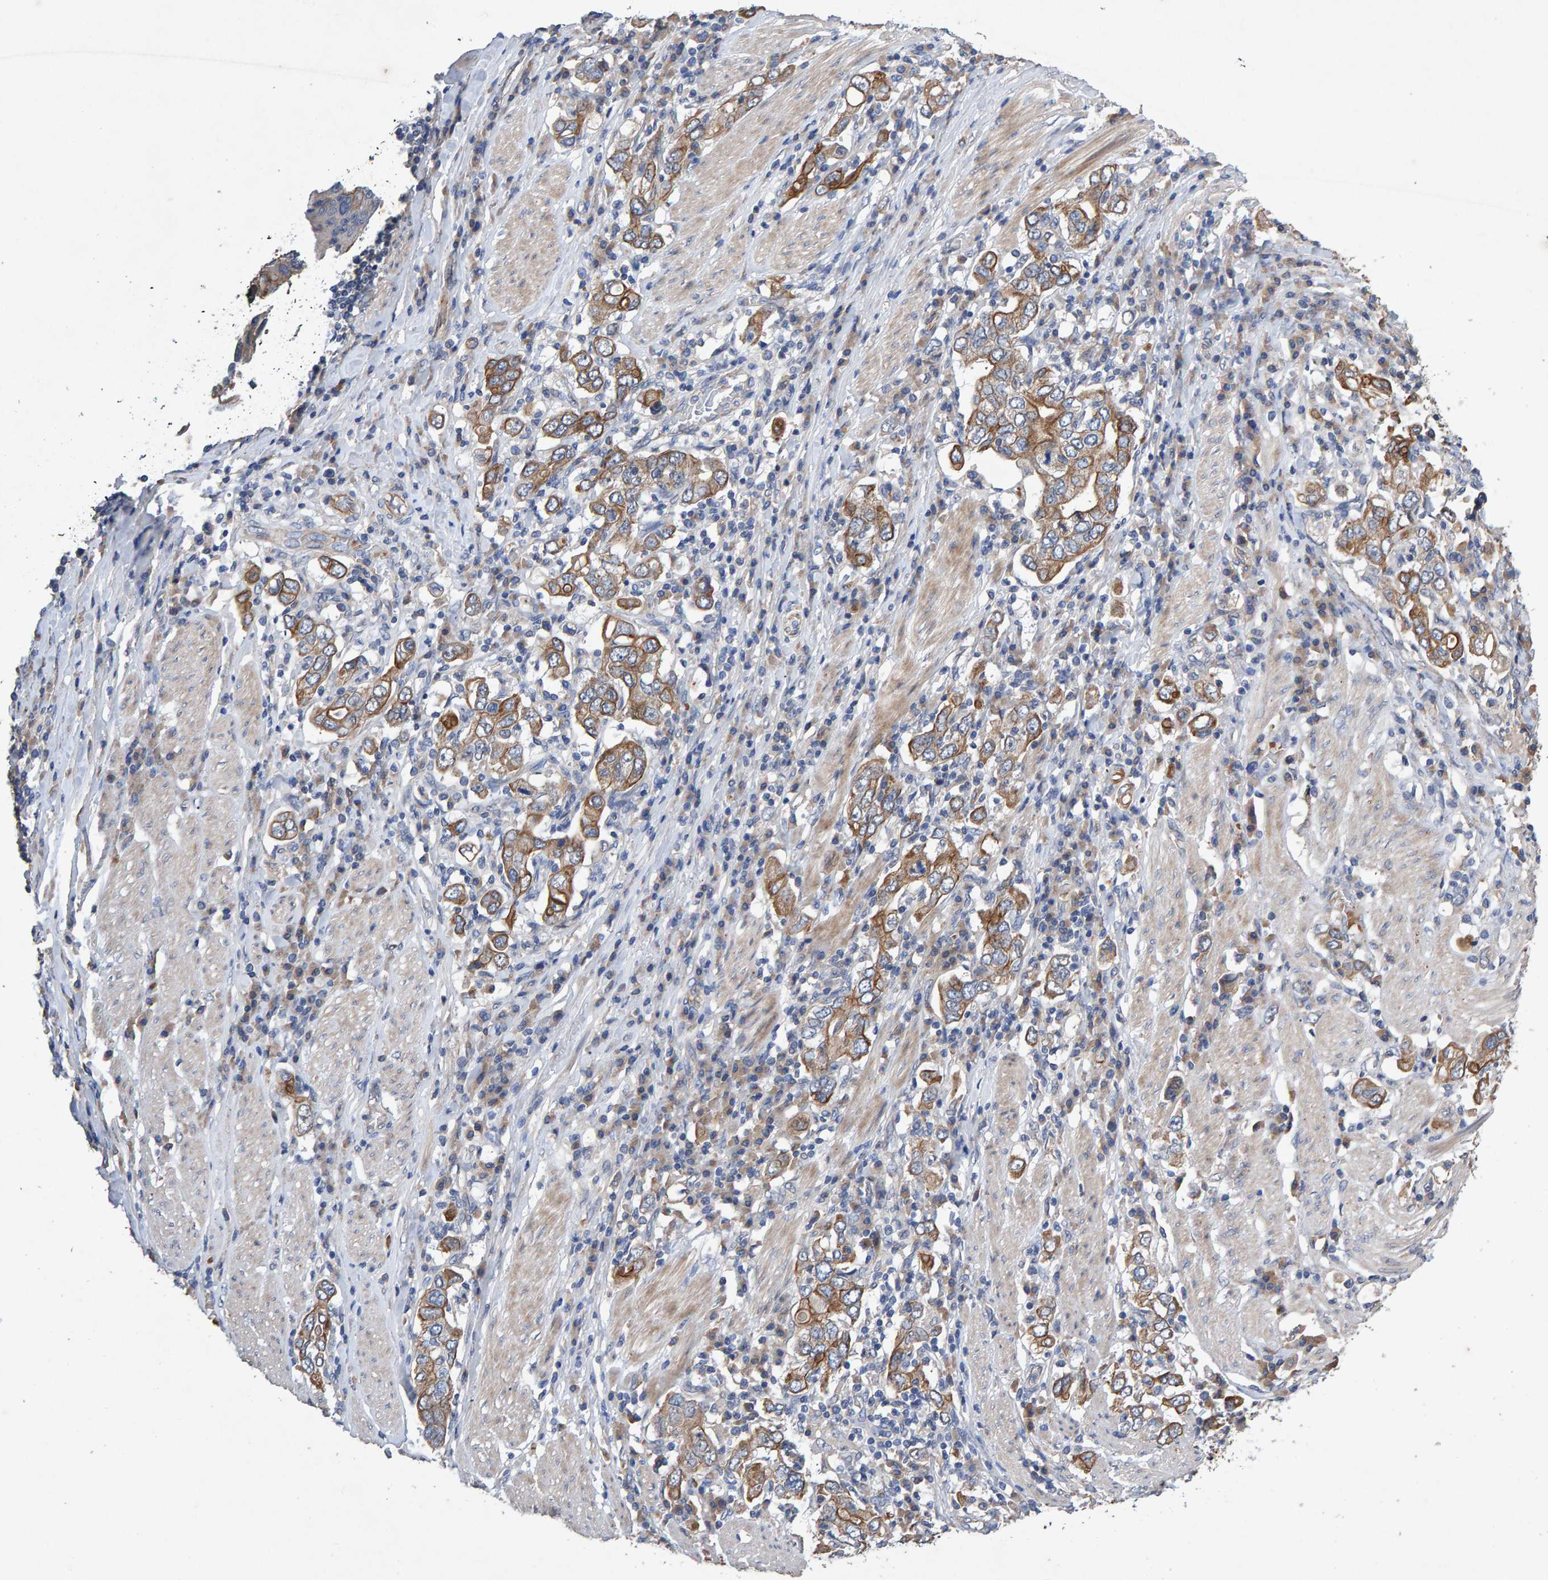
{"staining": {"intensity": "moderate", "quantity": ">75%", "location": "cytoplasmic/membranous"}, "tissue": "stomach cancer", "cell_type": "Tumor cells", "image_type": "cancer", "snomed": [{"axis": "morphology", "description": "Adenocarcinoma, NOS"}, {"axis": "topography", "description": "Stomach, upper"}], "caption": "Immunohistochemical staining of stomach cancer (adenocarcinoma) displays medium levels of moderate cytoplasmic/membranous staining in approximately >75% of tumor cells.", "gene": "EFR3A", "patient": {"sex": "male", "age": 62}}